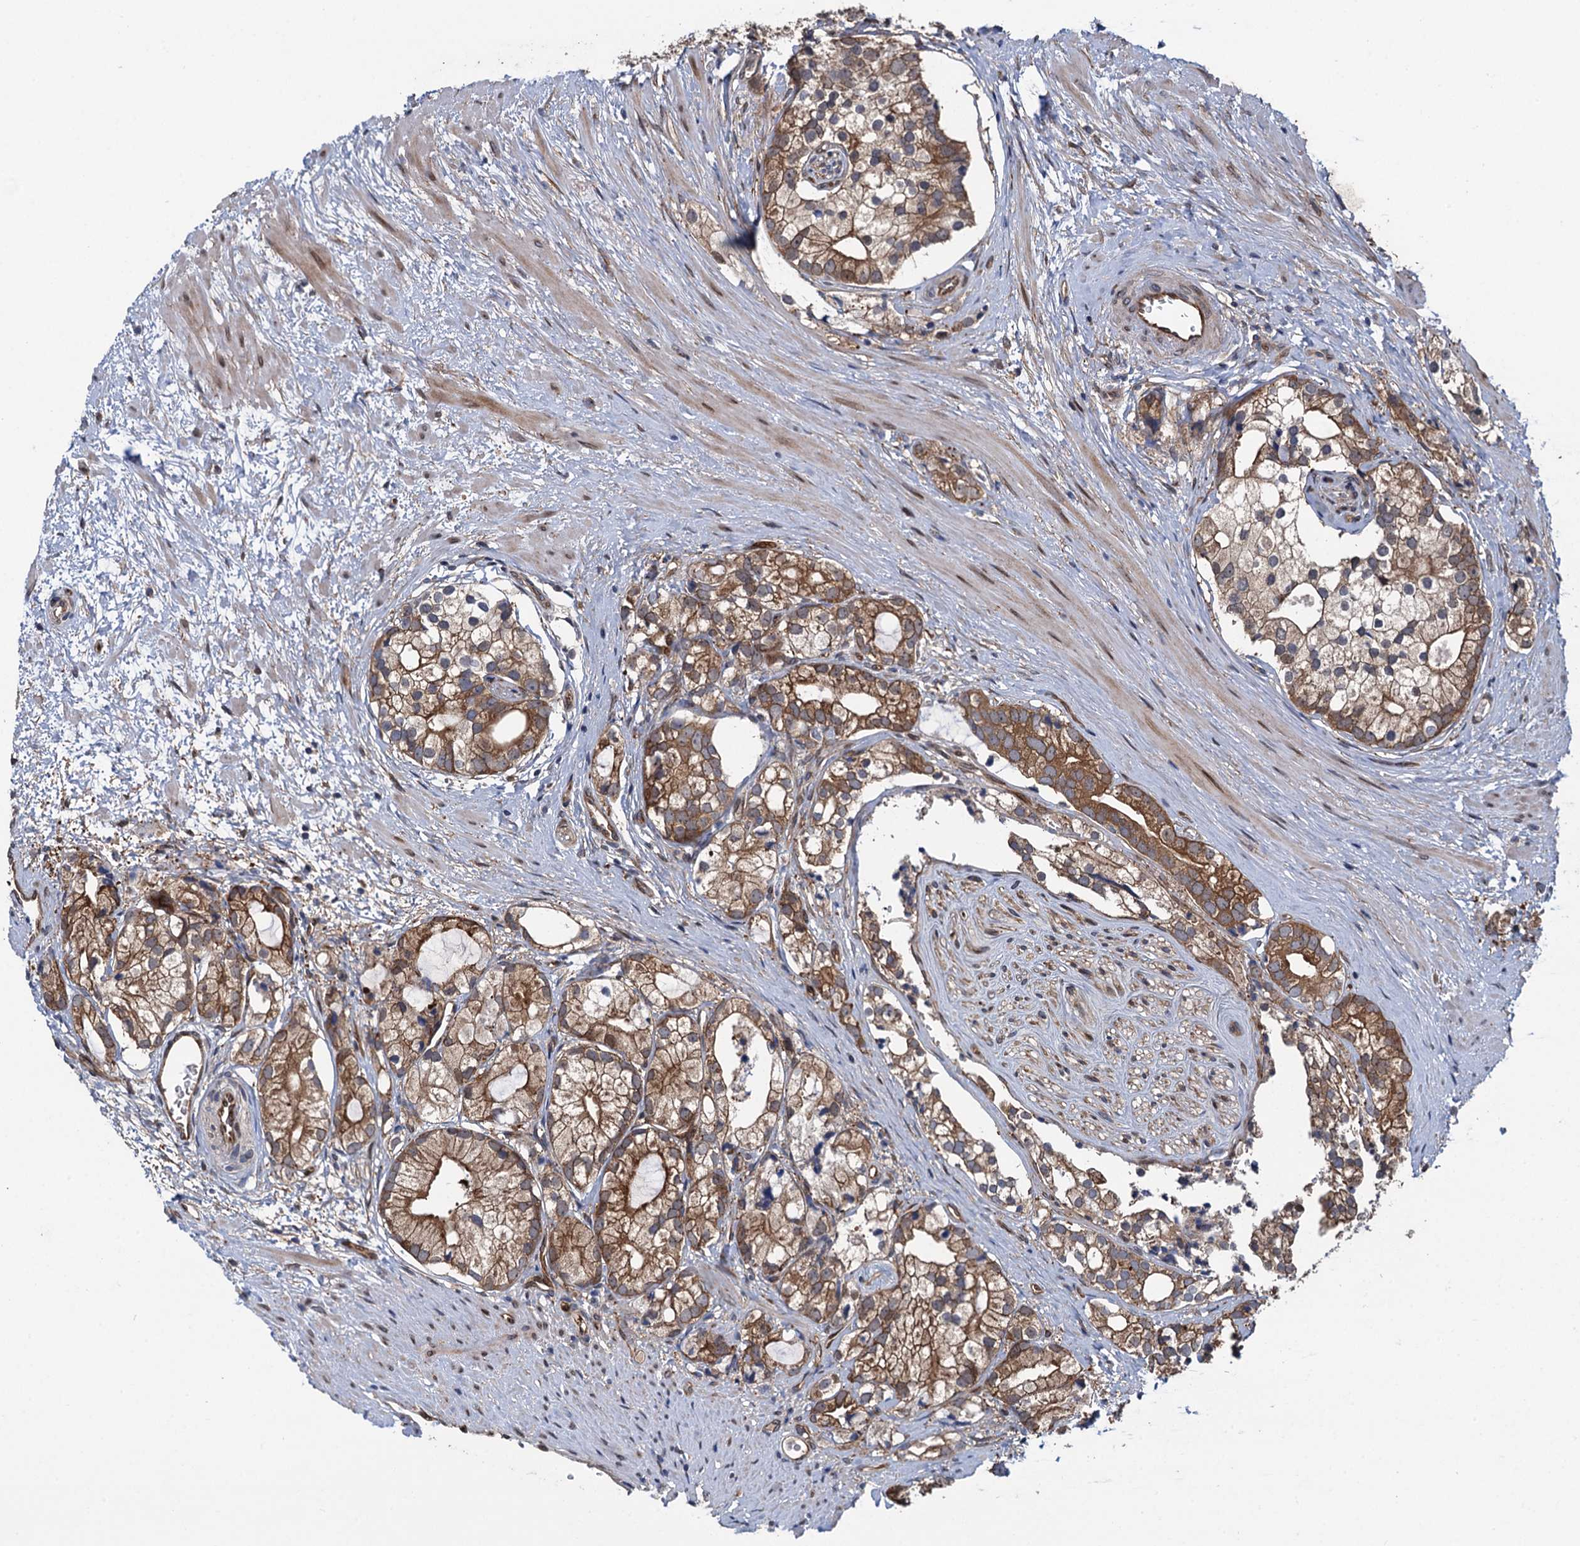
{"staining": {"intensity": "moderate", "quantity": ">75%", "location": "cytoplasmic/membranous"}, "tissue": "prostate cancer", "cell_type": "Tumor cells", "image_type": "cancer", "snomed": [{"axis": "morphology", "description": "Adenocarcinoma, High grade"}, {"axis": "topography", "description": "Prostate"}], "caption": "Prostate cancer stained with a brown dye exhibits moderate cytoplasmic/membranous positive positivity in about >75% of tumor cells.", "gene": "RHOBTB1", "patient": {"sex": "male", "age": 75}}